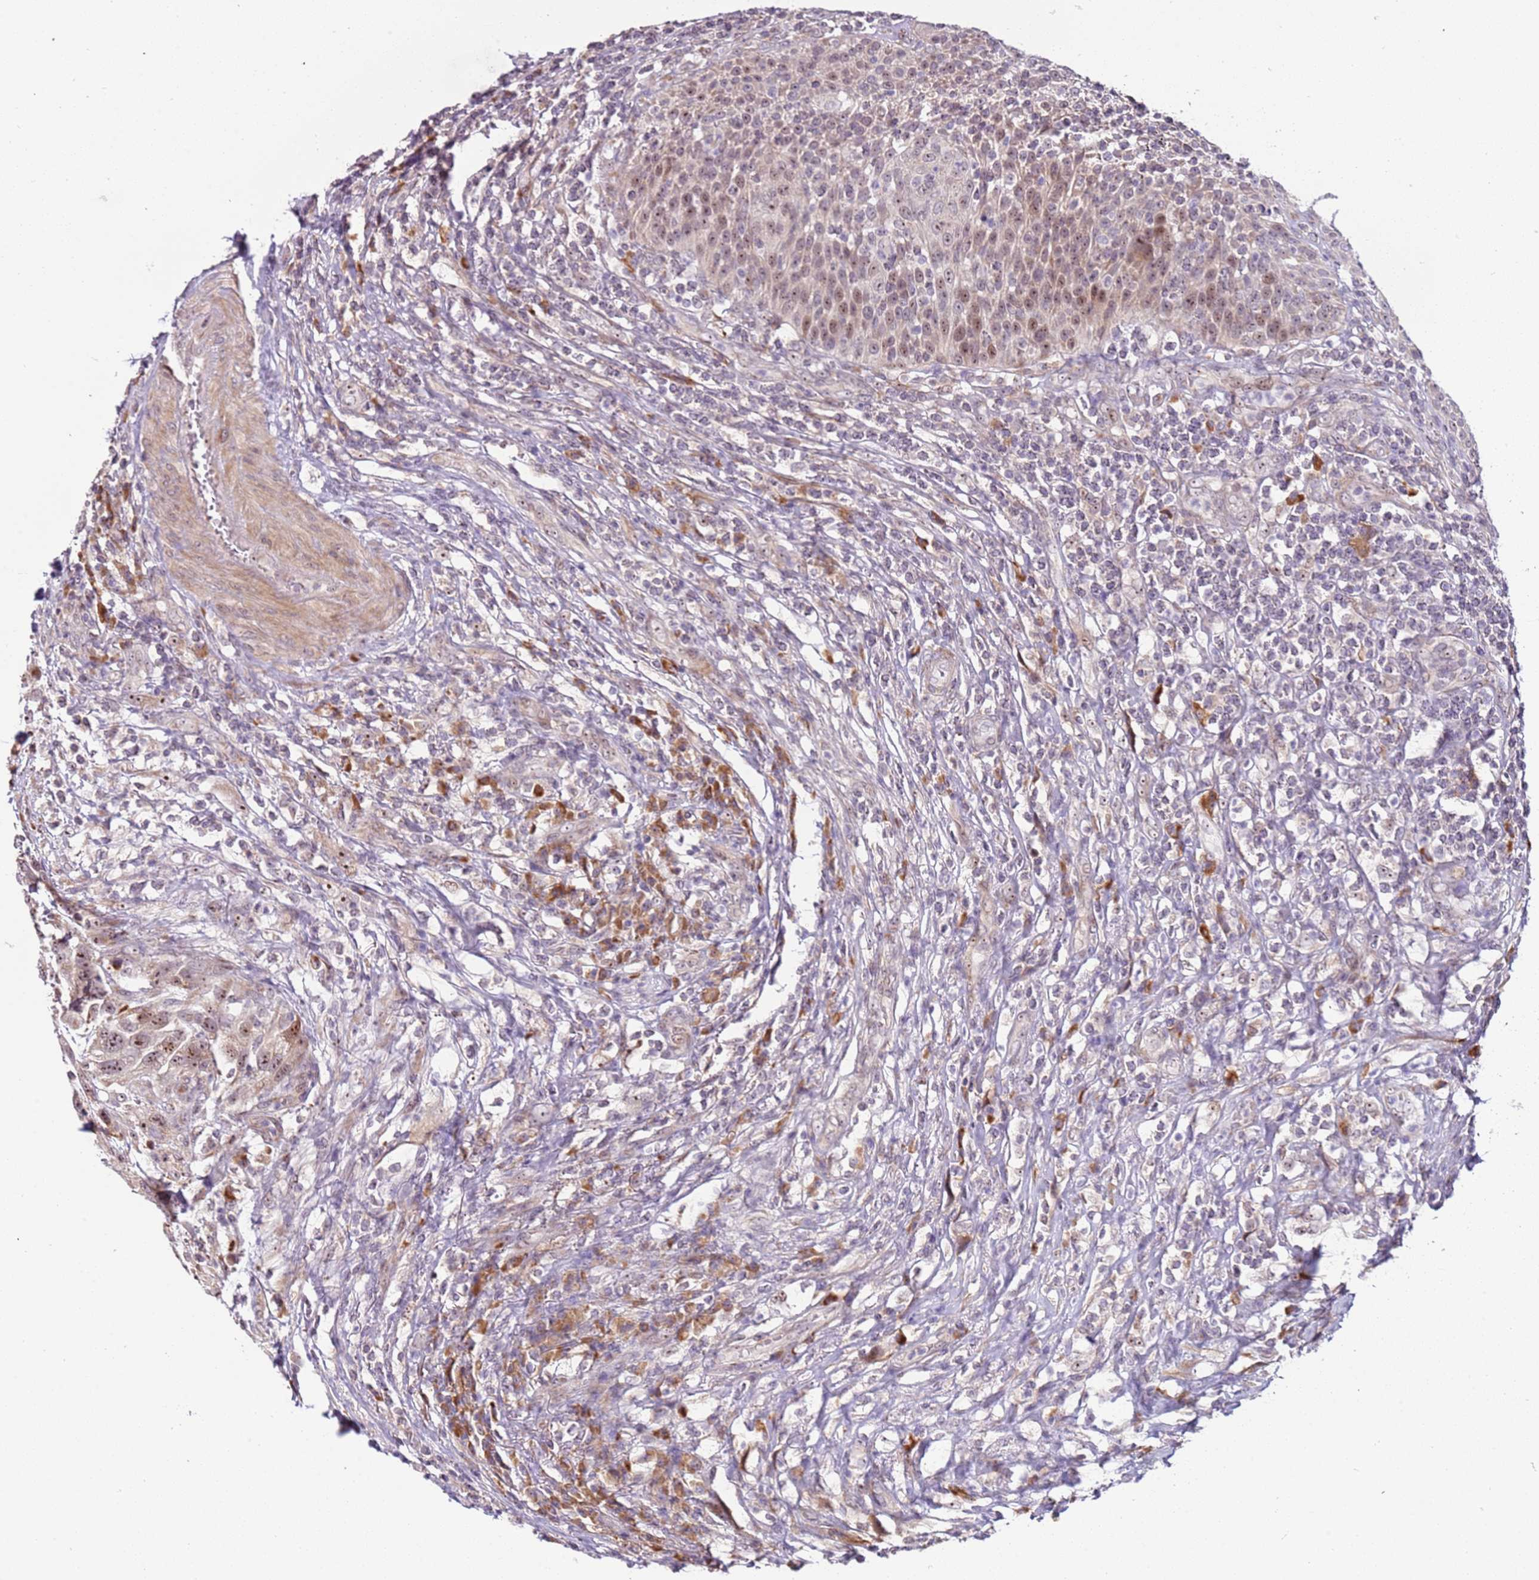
{"staining": {"intensity": "moderate", "quantity": ">75%", "location": "cytoplasmic/membranous,nuclear"}, "tissue": "urothelial cancer", "cell_type": "Tumor cells", "image_type": "cancer", "snomed": [{"axis": "morphology", "description": "Urothelial carcinoma, High grade"}, {"axis": "topography", "description": "Urinary bladder"}], "caption": "Moderate cytoplasmic/membranous and nuclear staining for a protein is seen in approximately >75% of tumor cells of urothelial cancer using immunohistochemistry.", "gene": "UCMA", "patient": {"sex": "female", "age": 70}}